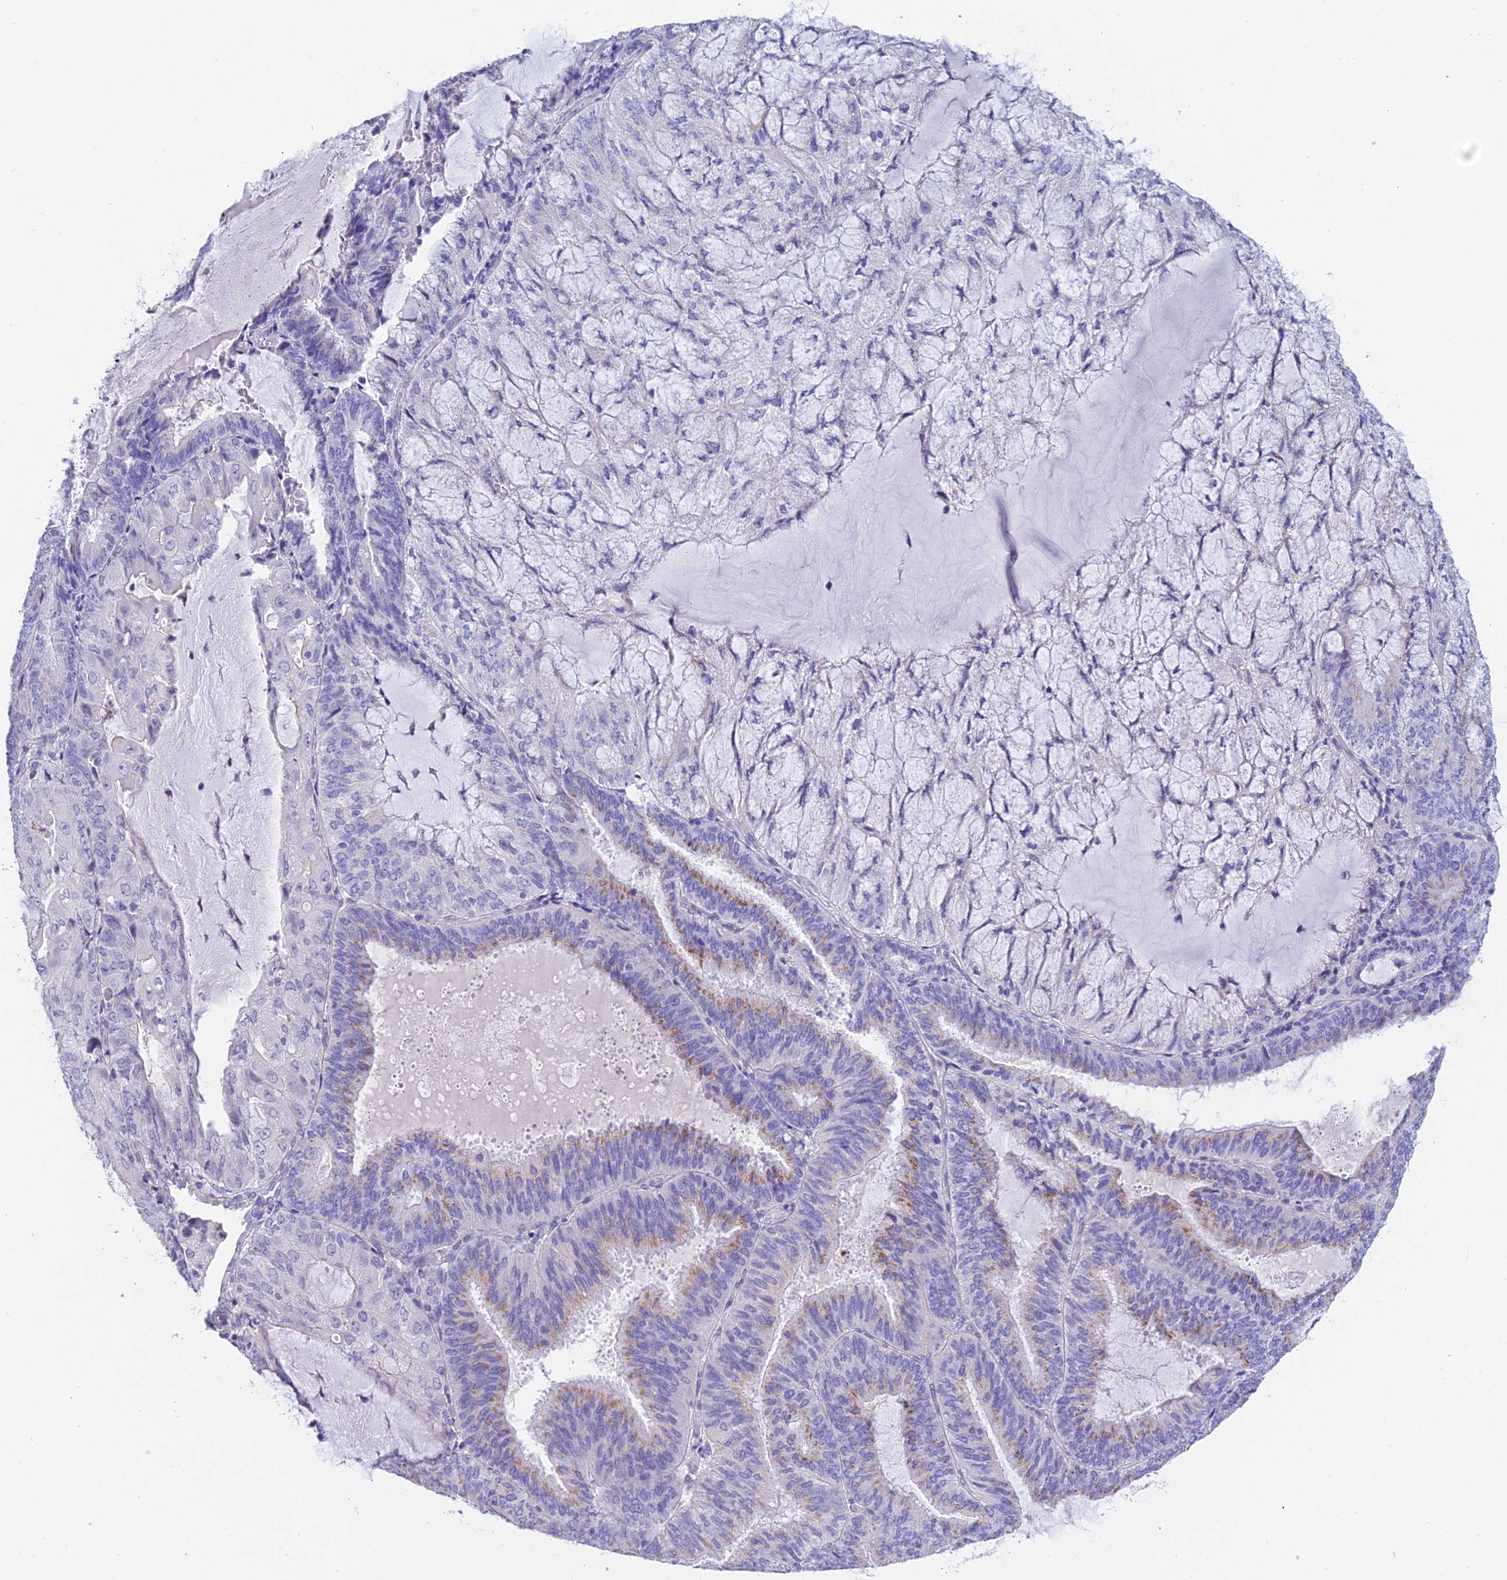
{"staining": {"intensity": "moderate", "quantity": "<25%", "location": "cytoplasmic/membranous"}, "tissue": "endometrial cancer", "cell_type": "Tumor cells", "image_type": "cancer", "snomed": [{"axis": "morphology", "description": "Adenocarcinoma, NOS"}, {"axis": "topography", "description": "Endometrium"}], "caption": "Endometrial cancer (adenocarcinoma) stained with DAB (3,3'-diaminobenzidine) immunohistochemistry (IHC) exhibits low levels of moderate cytoplasmic/membranous expression in about <25% of tumor cells. Ihc stains the protein in brown and the nuclei are stained blue.", "gene": "C17orf67", "patient": {"sex": "female", "age": 81}}